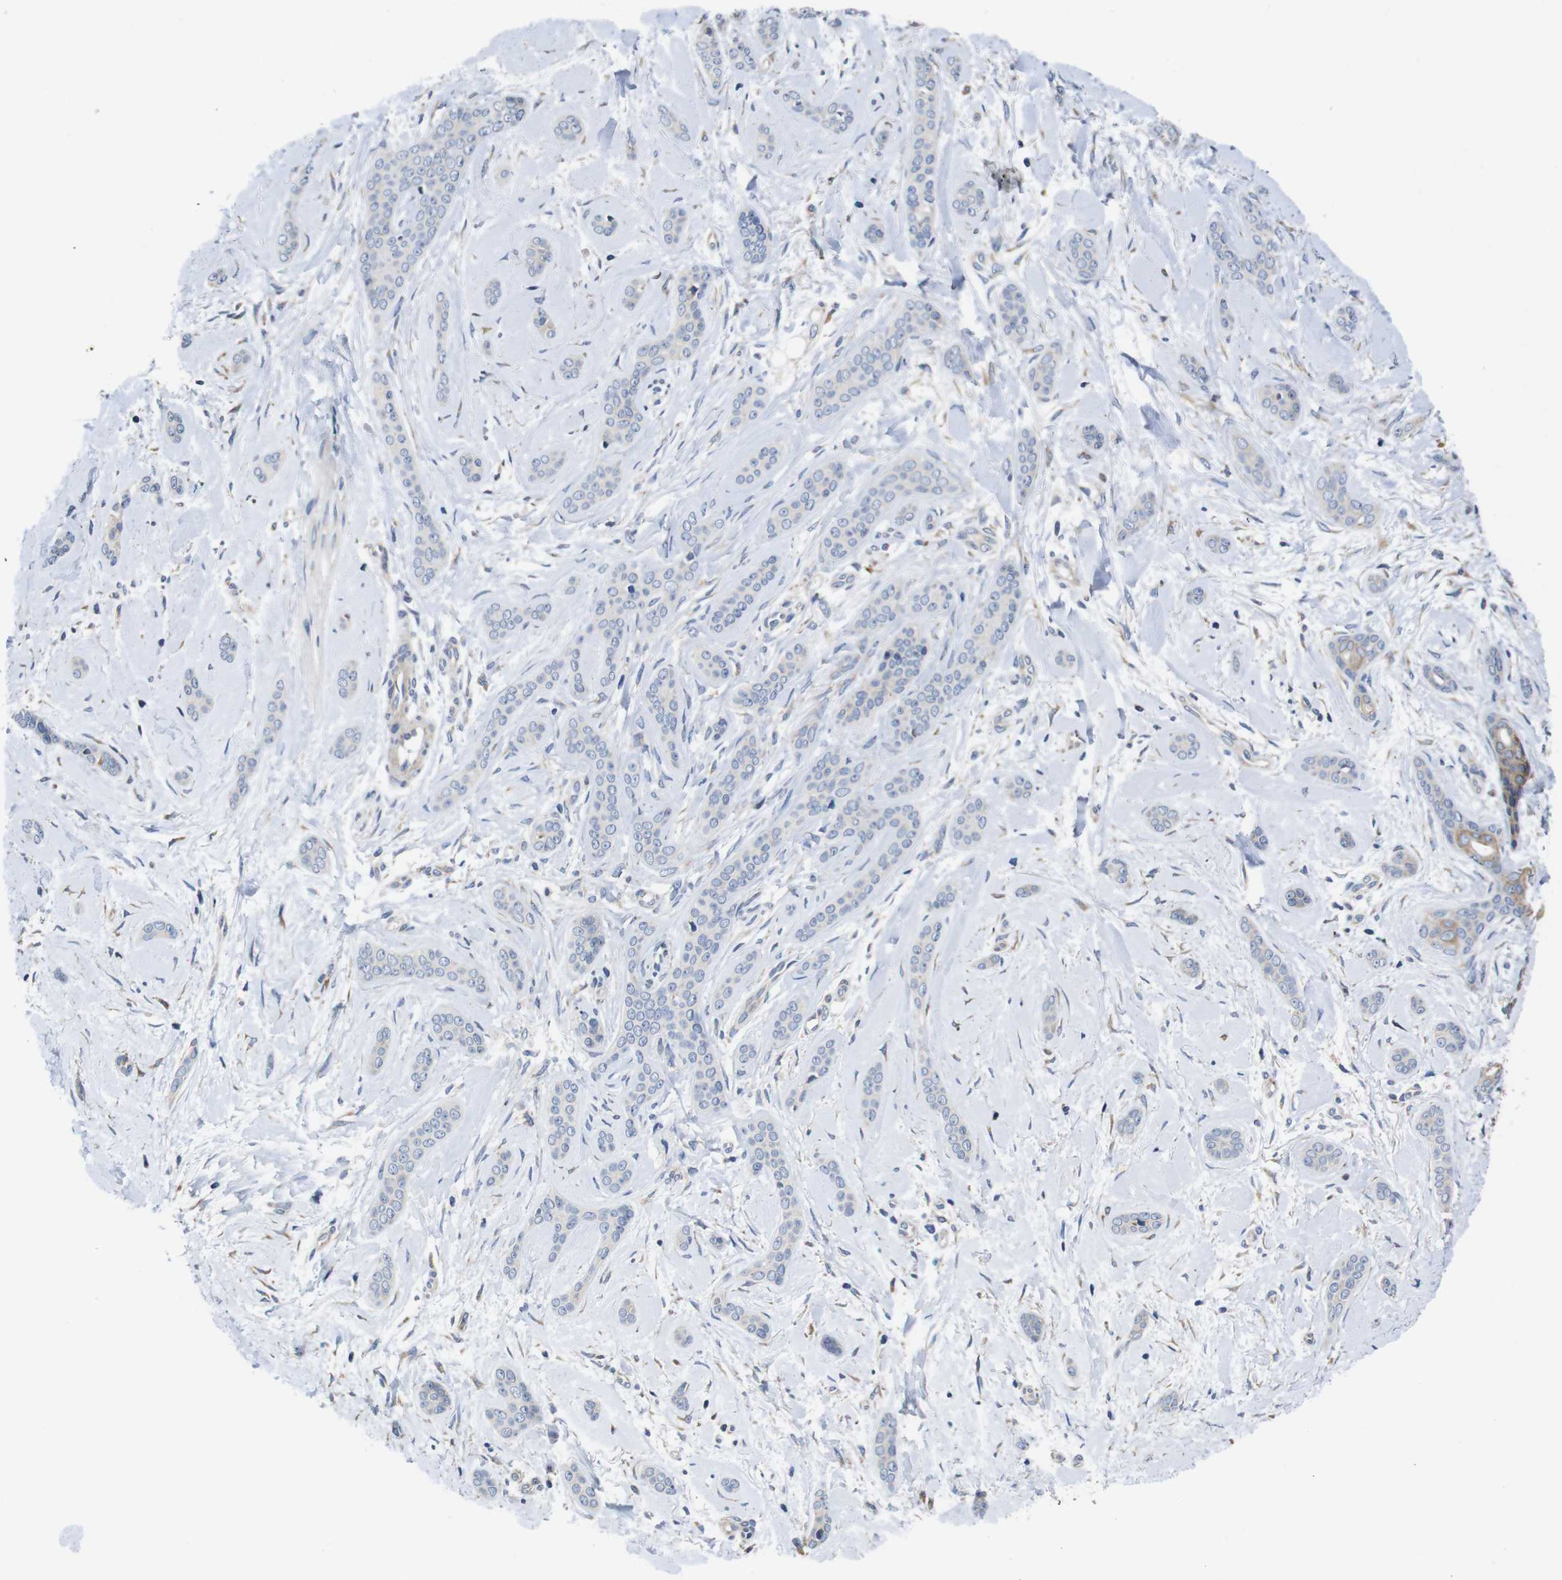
{"staining": {"intensity": "negative", "quantity": "none", "location": "none"}, "tissue": "skin cancer", "cell_type": "Tumor cells", "image_type": "cancer", "snomed": [{"axis": "morphology", "description": "Basal cell carcinoma"}, {"axis": "morphology", "description": "Adnexal tumor, benign"}, {"axis": "topography", "description": "Skin"}], "caption": "An immunohistochemistry (IHC) photomicrograph of basal cell carcinoma (skin) is shown. There is no staining in tumor cells of basal cell carcinoma (skin).", "gene": "MARCHF7", "patient": {"sex": "female", "age": 42}}